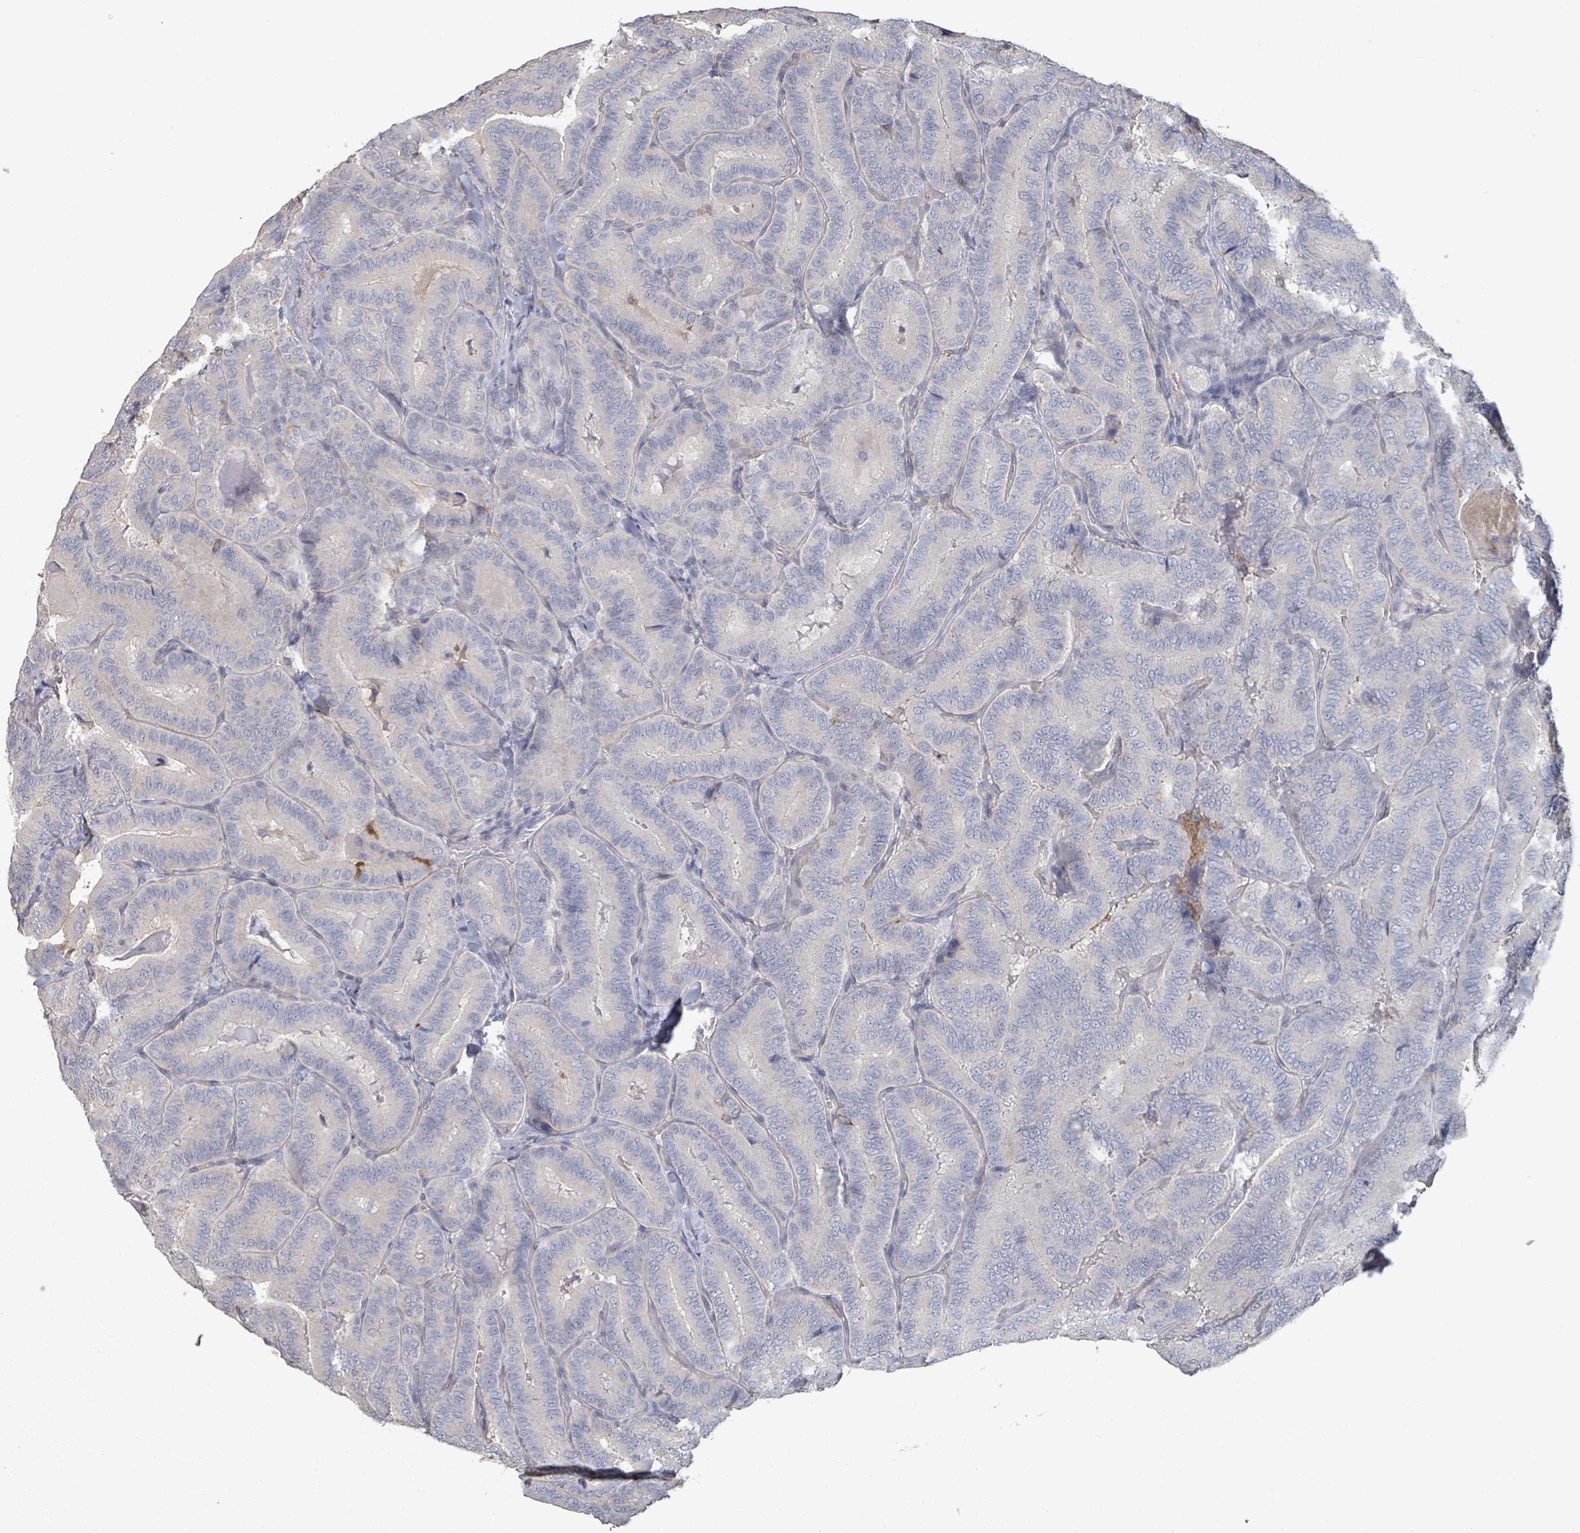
{"staining": {"intensity": "negative", "quantity": "none", "location": "none"}, "tissue": "thyroid cancer", "cell_type": "Tumor cells", "image_type": "cancer", "snomed": [{"axis": "morphology", "description": "Papillary adenocarcinoma, NOS"}, {"axis": "topography", "description": "Thyroid gland"}], "caption": "Micrograph shows no protein positivity in tumor cells of thyroid cancer tissue.", "gene": "PLAUR", "patient": {"sex": "male", "age": 61}}